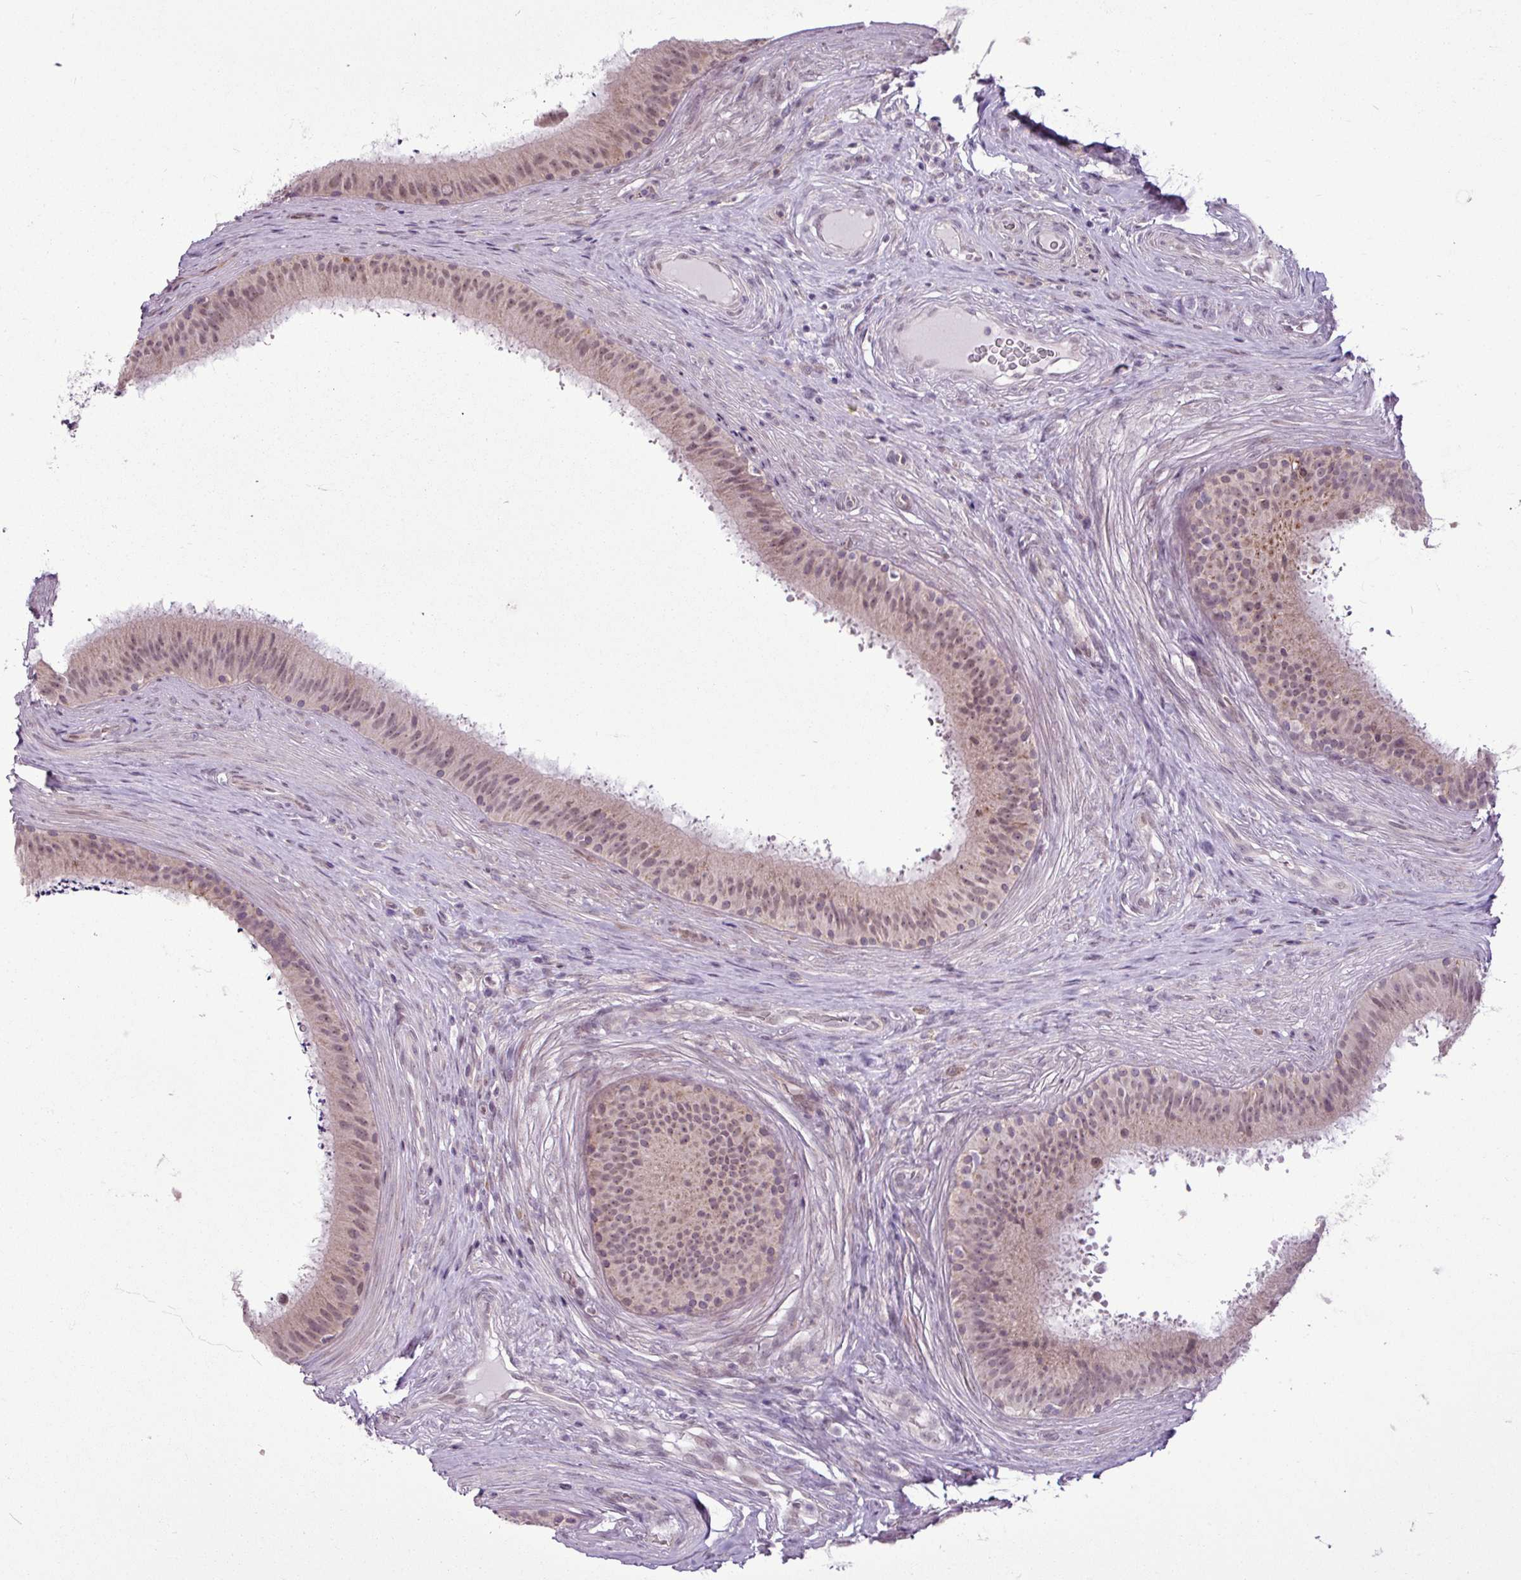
{"staining": {"intensity": "weak", "quantity": "25%-75%", "location": "nuclear"}, "tissue": "epididymis", "cell_type": "Glandular cells", "image_type": "normal", "snomed": [{"axis": "morphology", "description": "Normal tissue, NOS"}, {"axis": "topography", "description": "Testis"}, {"axis": "topography", "description": "Epididymis"}], "caption": "Normal epididymis exhibits weak nuclear expression in approximately 25%-75% of glandular cells, visualized by immunohistochemistry. (DAB IHC, brown staining for protein, blue staining for nuclei).", "gene": "GPT2", "patient": {"sex": "male", "age": 41}}